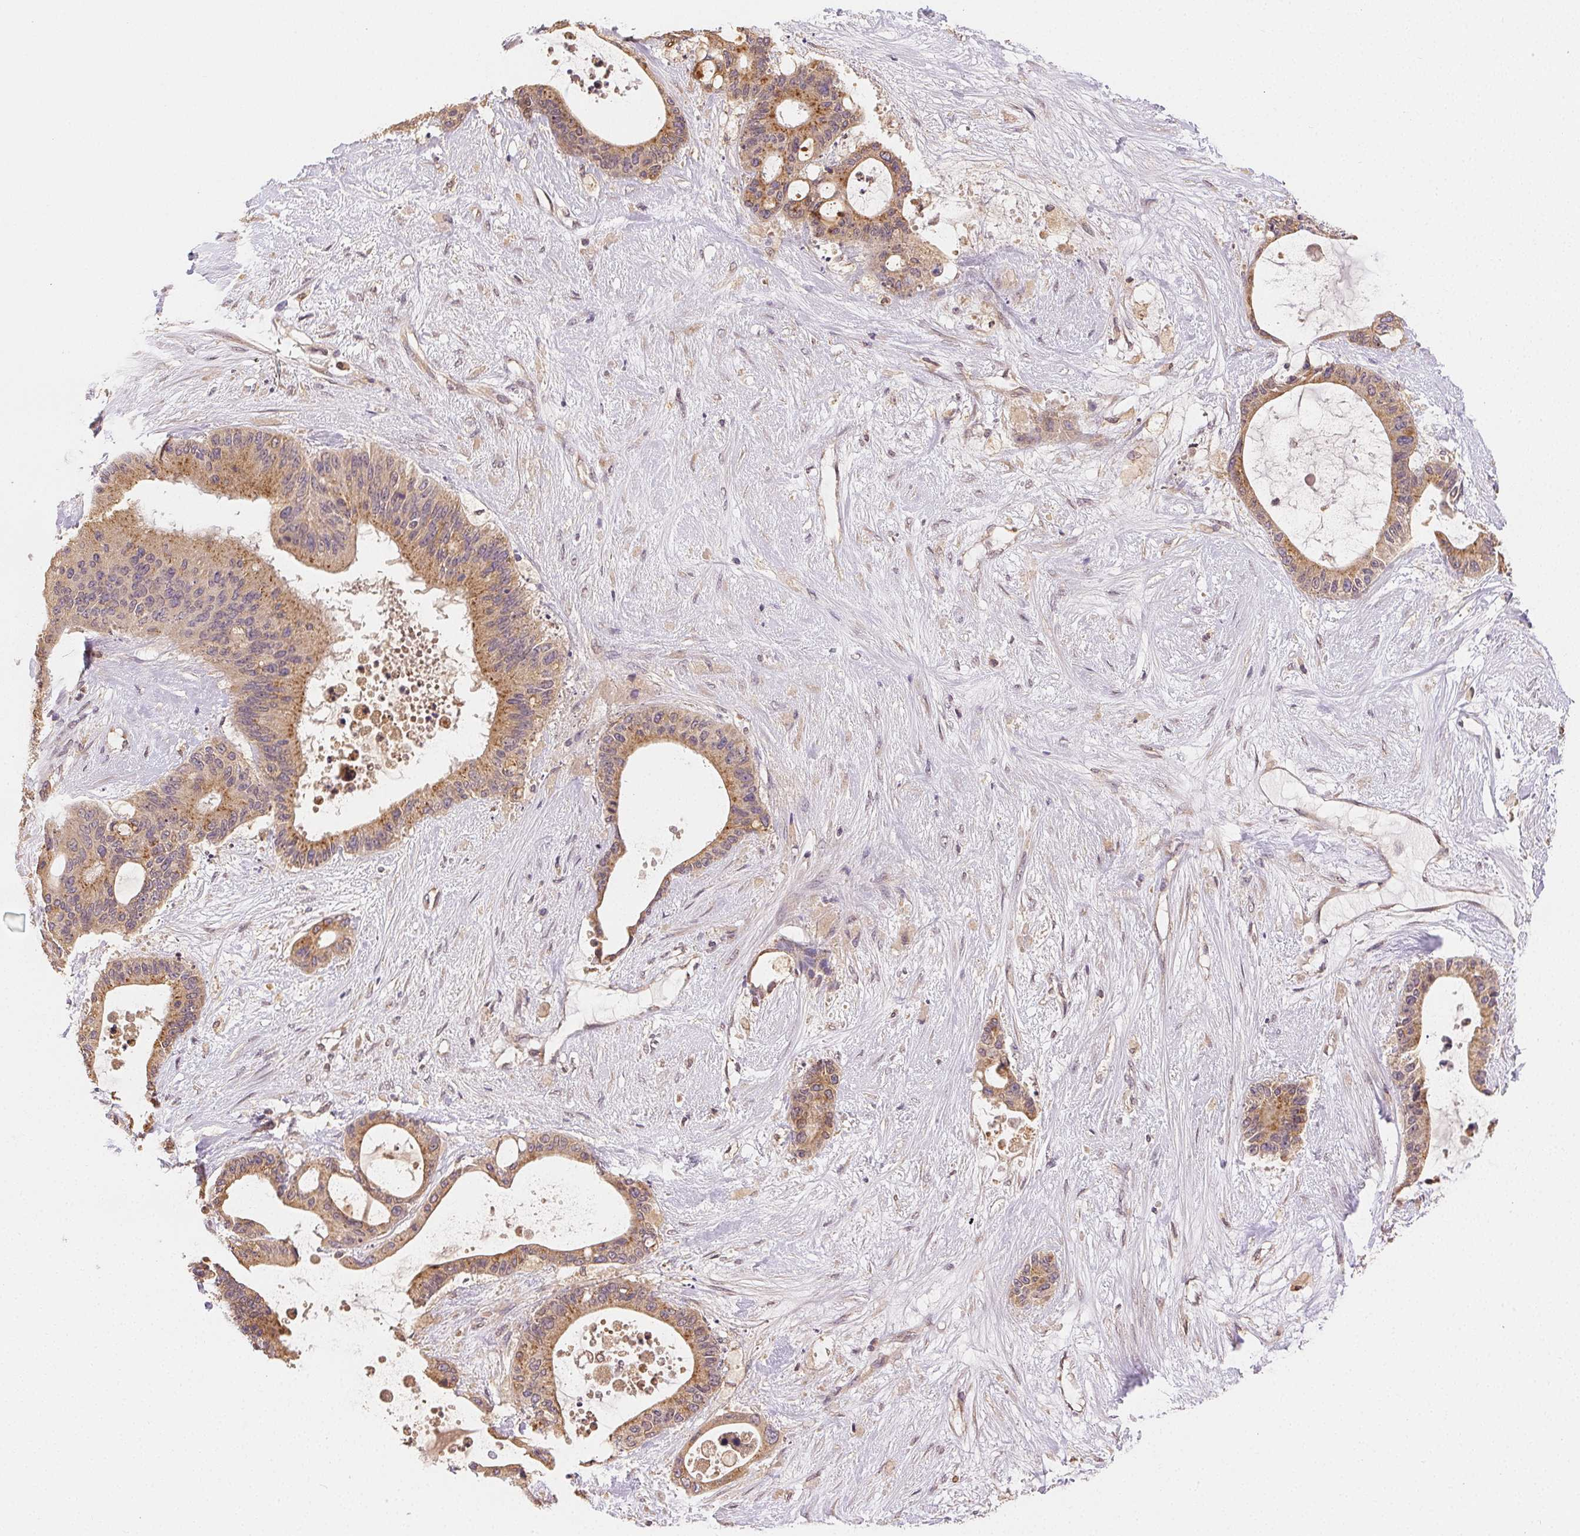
{"staining": {"intensity": "weak", "quantity": ">75%", "location": "cytoplasmic/membranous"}, "tissue": "liver cancer", "cell_type": "Tumor cells", "image_type": "cancer", "snomed": [{"axis": "morphology", "description": "Normal tissue, NOS"}, {"axis": "morphology", "description": "Cholangiocarcinoma"}, {"axis": "topography", "description": "Liver"}, {"axis": "topography", "description": "Peripheral nerve tissue"}], "caption": "Protein expression analysis of liver cholangiocarcinoma exhibits weak cytoplasmic/membranous expression in approximately >75% of tumor cells.", "gene": "SEZ6L2", "patient": {"sex": "female", "age": 73}}